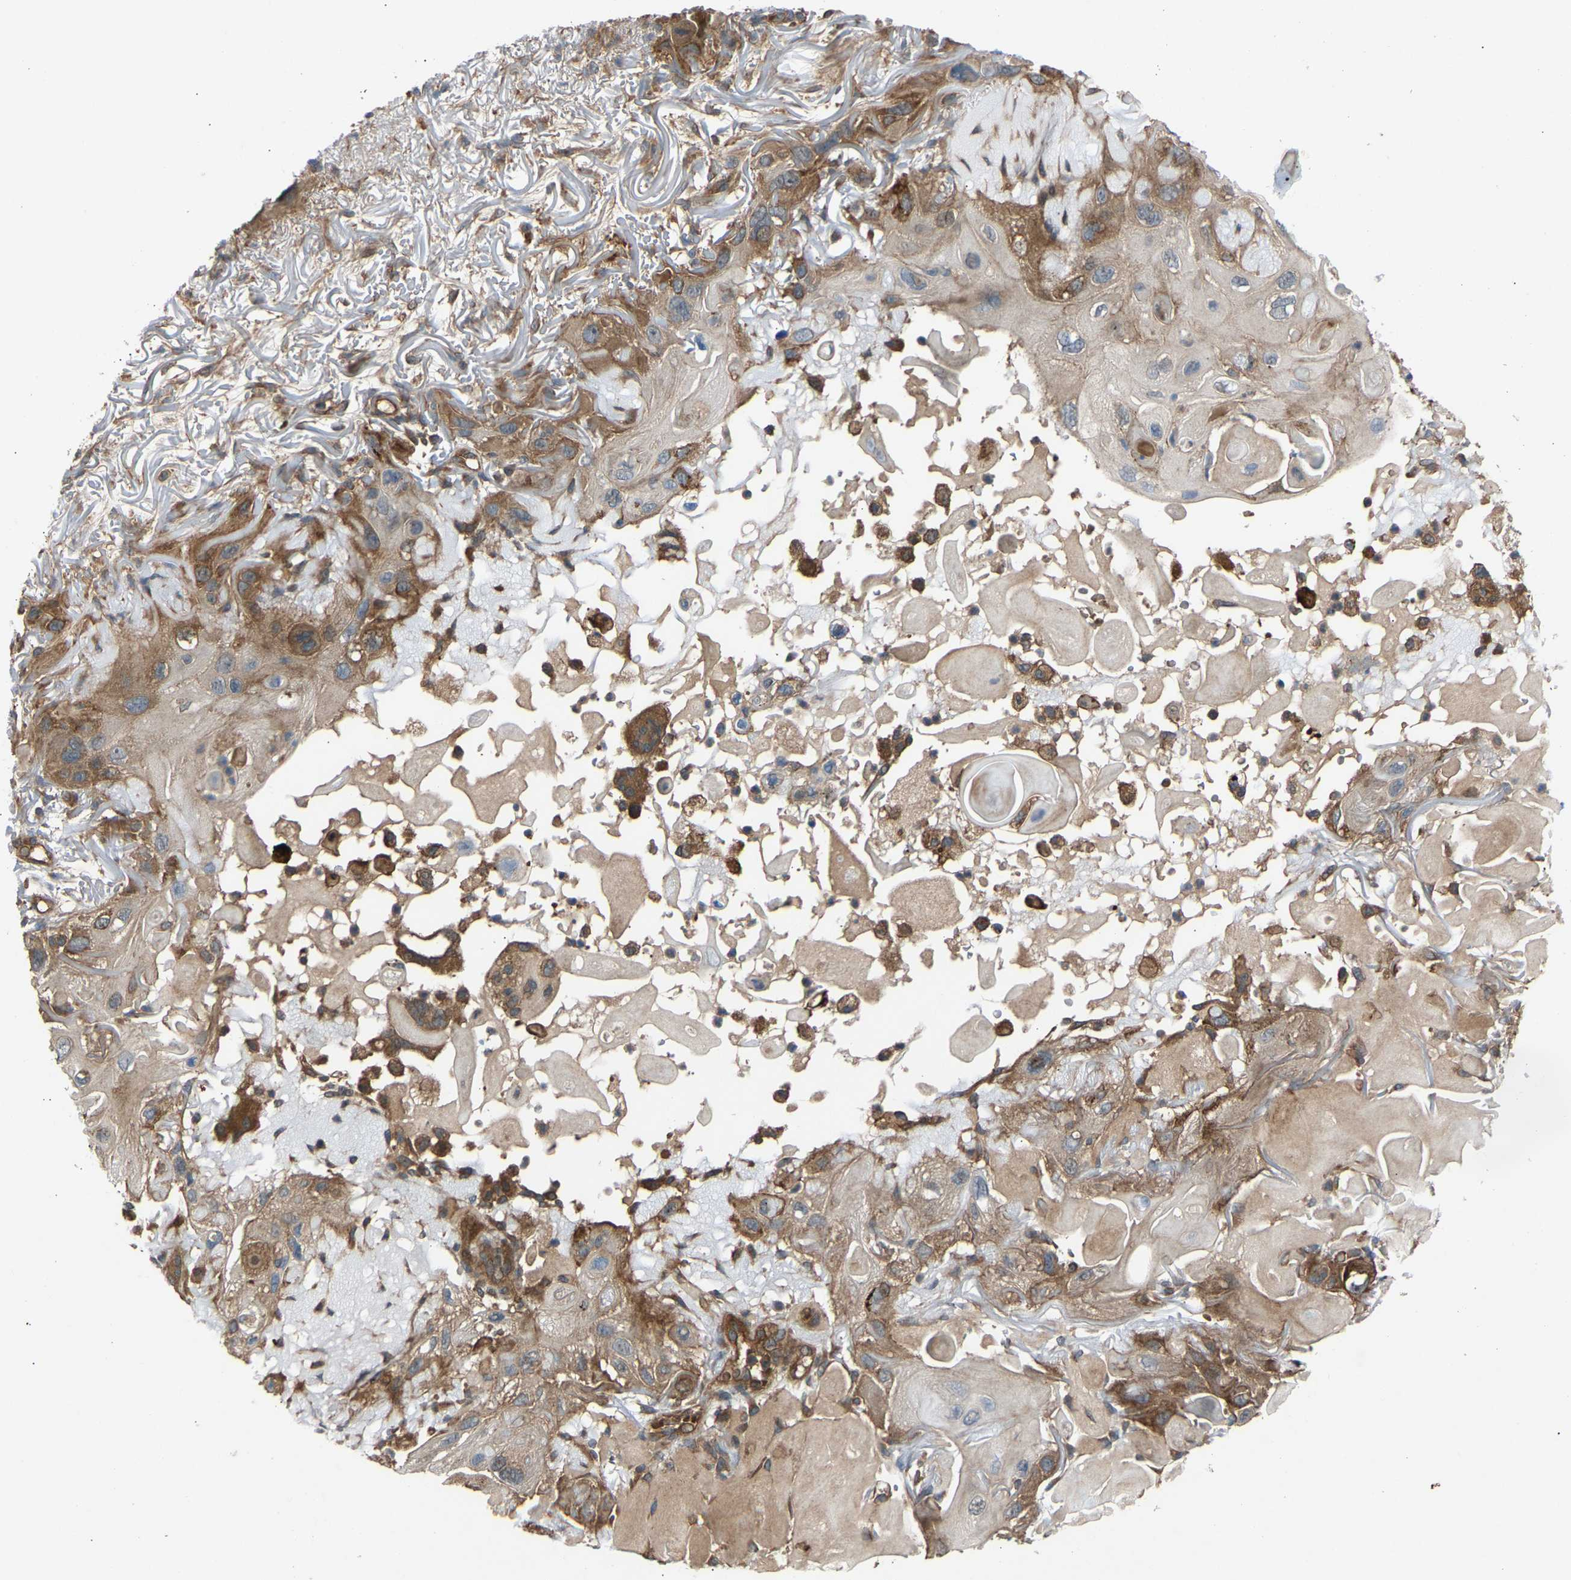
{"staining": {"intensity": "strong", "quantity": "<25%", "location": "cytoplasmic/membranous"}, "tissue": "skin cancer", "cell_type": "Tumor cells", "image_type": "cancer", "snomed": [{"axis": "morphology", "description": "Squamous cell carcinoma, NOS"}, {"axis": "topography", "description": "Skin"}], "caption": "This micrograph exhibits skin cancer stained with IHC to label a protein in brown. The cytoplasmic/membranous of tumor cells show strong positivity for the protein. Nuclei are counter-stained blue.", "gene": "GAS2L1", "patient": {"sex": "female", "age": 77}}